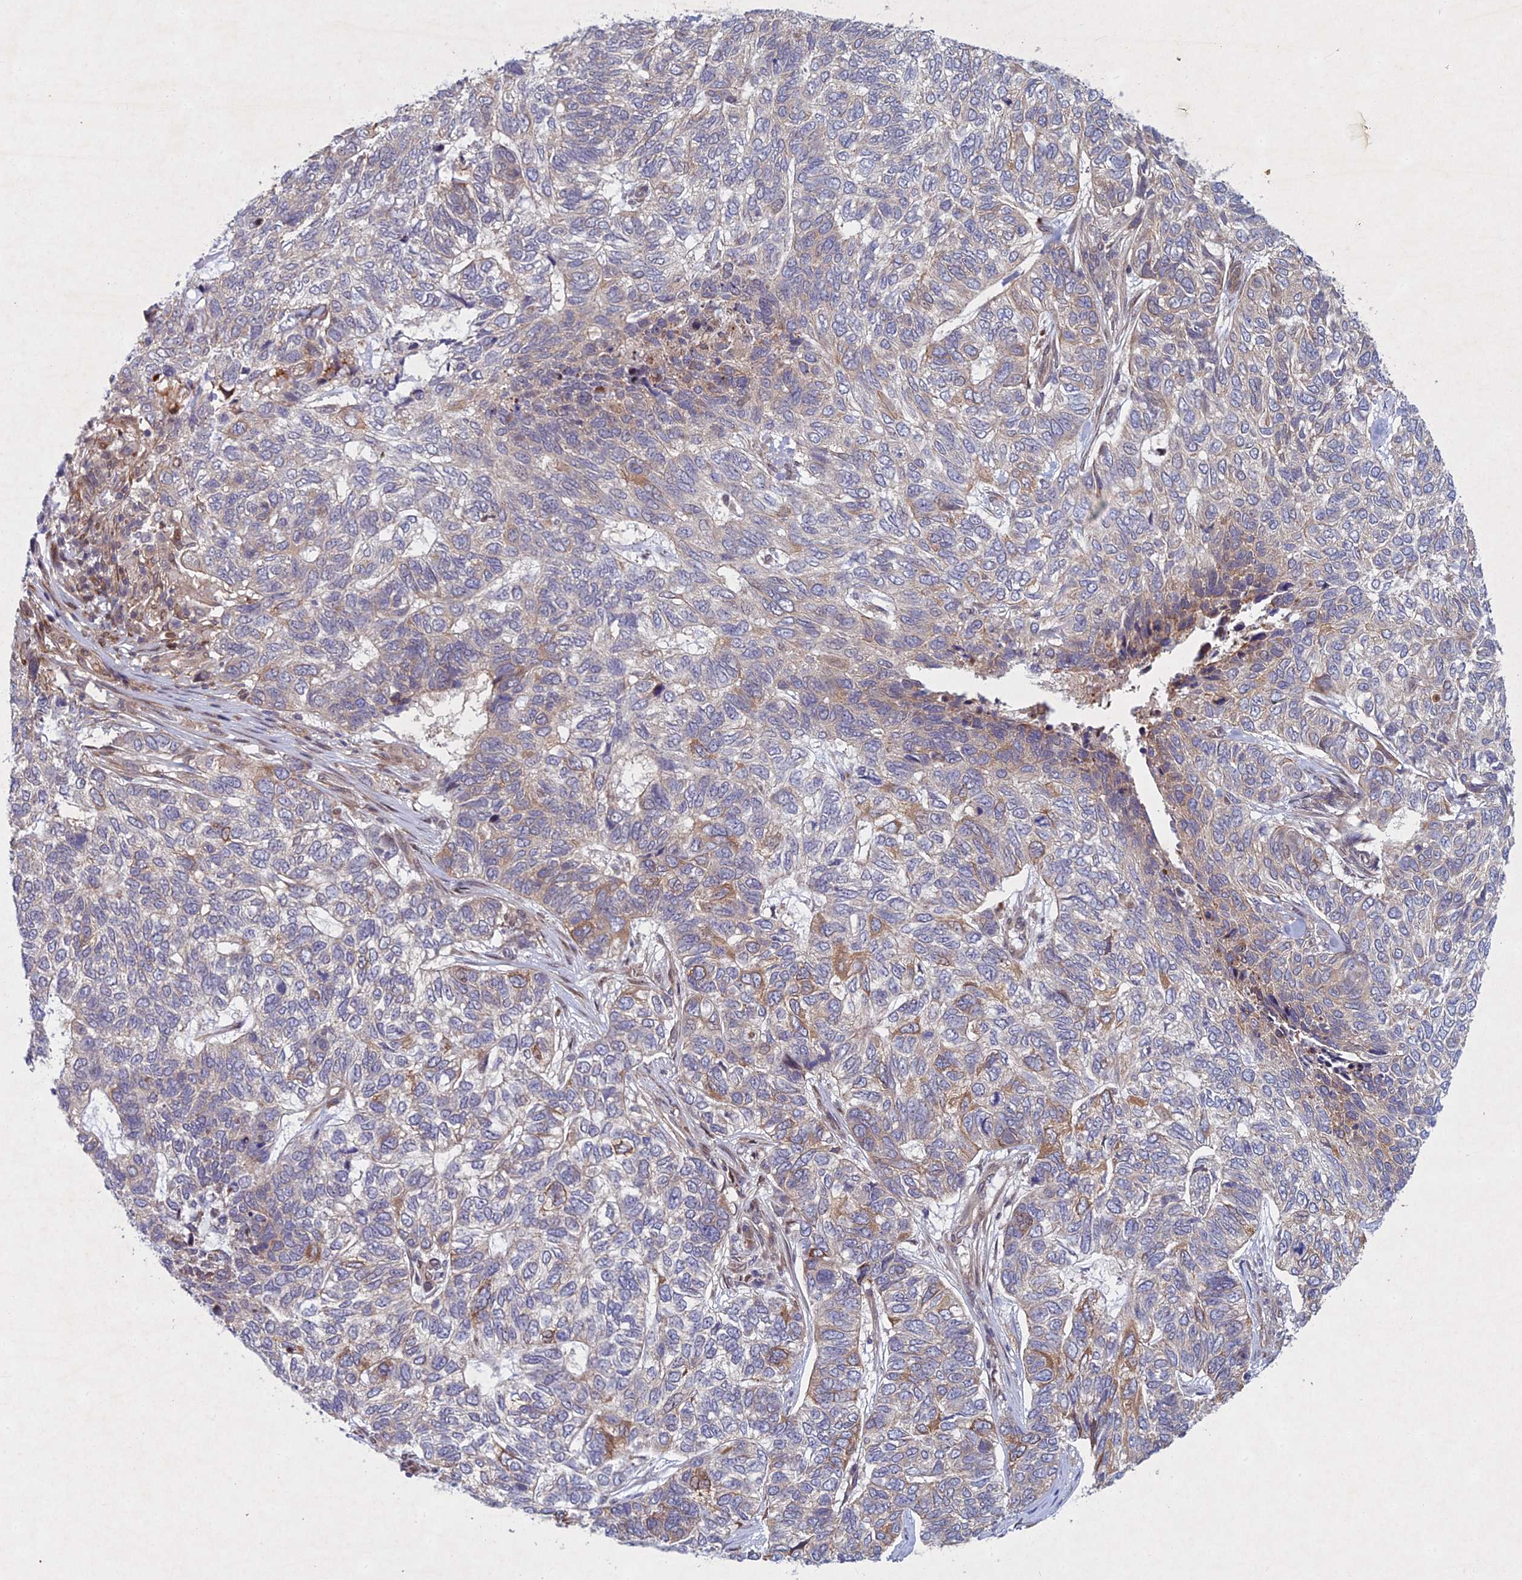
{"staining": {"intensity": "weak", "quantity": "25%-75%", "location": "cytoplasmic/membranous"}, "tissue": "skin cancer", "cell_type": "Tumor cells", "image_type": "cancer", "snomed": [{"axis": "morphology", "description": "Basal cell carcinoma"}, {"axis": "topography", "description": "Skin"}], "caption": "Immunohistochemistry histopathology image of human skin cancer stained for a protein (brown), which demonstrates low levels of weak cytoplasmic/membranous positivity in approximately 25%-75% of tumor cells.", "gene": "PTHLH", "patient": {"sex": "female", "age": 65}}